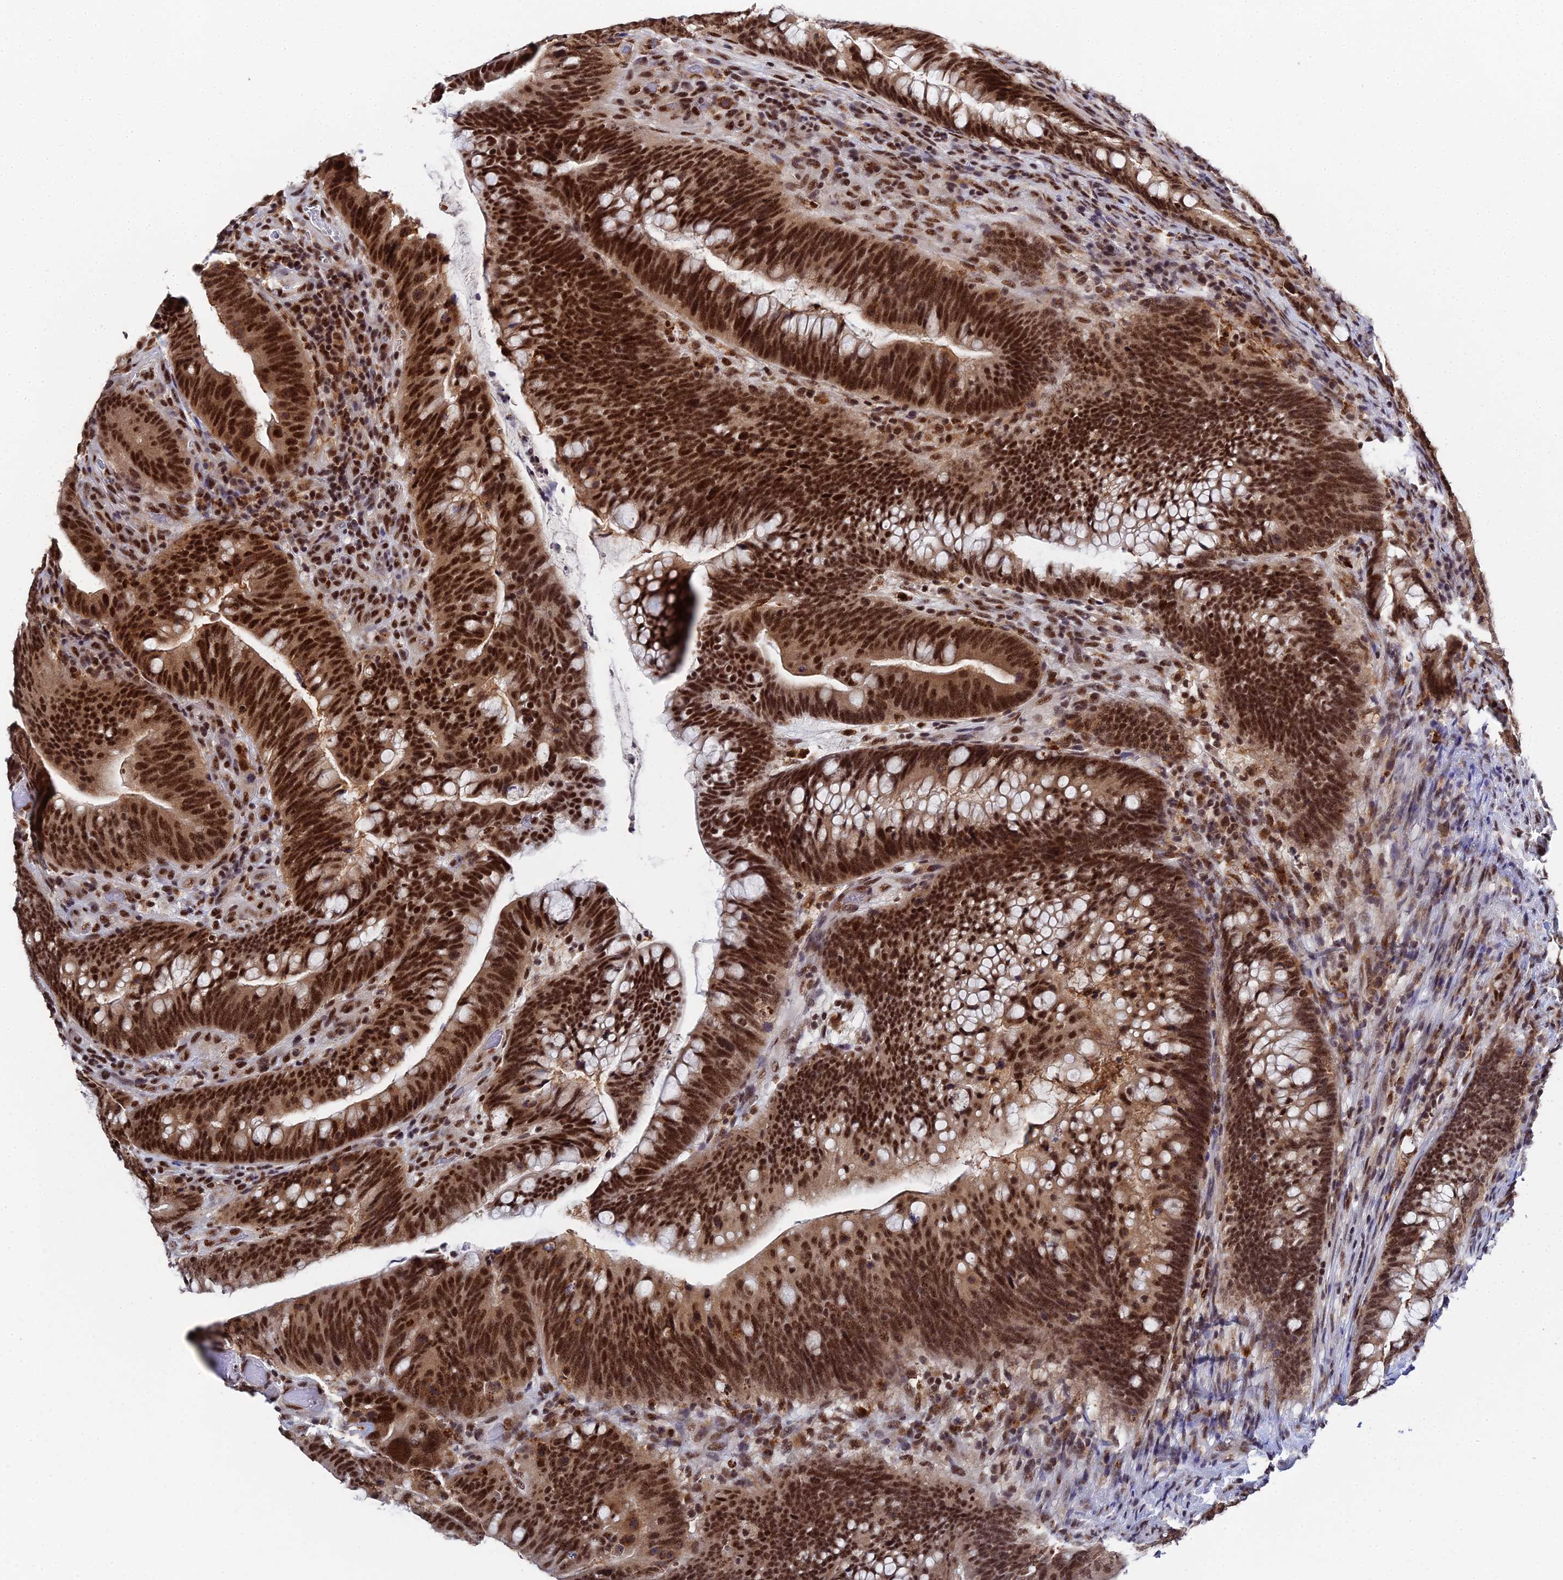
{"staining": {"intensity": "strong", "quantity": ">75%", "location": "nuclear"}, "tissue": "colorectal cancer", "cell_type": "Tumor cells", "image_type": "cancer", "snomed": [{"axis": "morphology", "description": "Adenocarcinoma, NOS"}, {"axis": "topography", "description": "Colon"}], "caption": "Protein expression analysis of human colorectal adenocarcinoma reveals strong nuclear expression in approximately >75% of tumor cells.", "gene": "MAGOHB", "patient": {"sex": "female", "age": 66}}